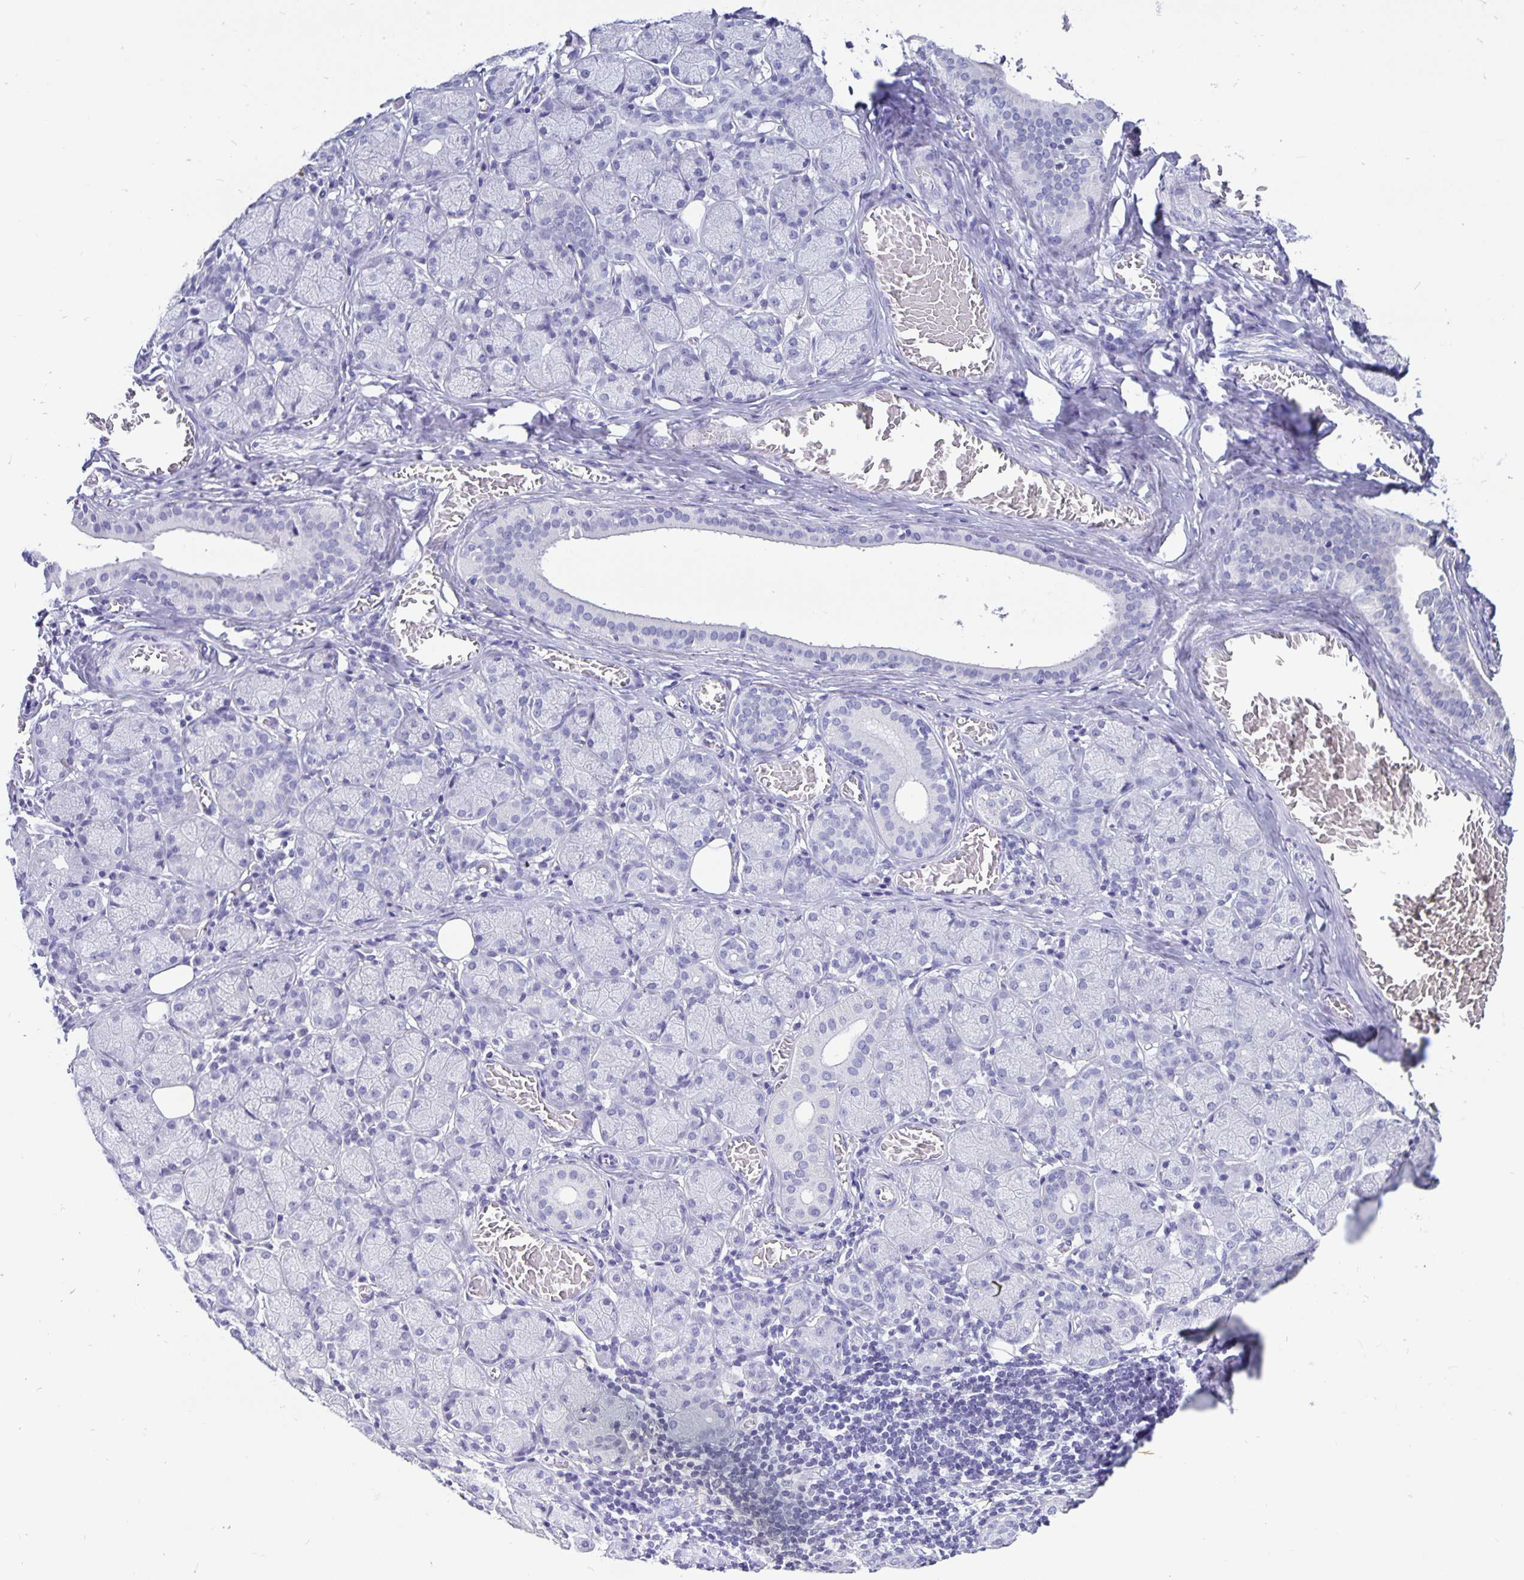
{"staining": {"intensity": "negative", "quantity": "none", "location": "none"}, "tissue": "salivary gland", "cell_type": "Glandular cells", "image_type": "normal", "snomed": [{"axis": "morphology", "description": "Normal tissue, NOS"}, {"axis": "topography", "description": "Salivary gland"}, {"axis": "topography", "description": "Peripheral nerve tissue"}], "caption": "Immunohistochemistry image of benign salivary gland: salivary gland stained with DAB (3,3'-diaminobenzidine) demonstrates no significant protein expression in glandular cells.", "gene": "ODF3B", "patient": {"sex": "female", "age": 24}}